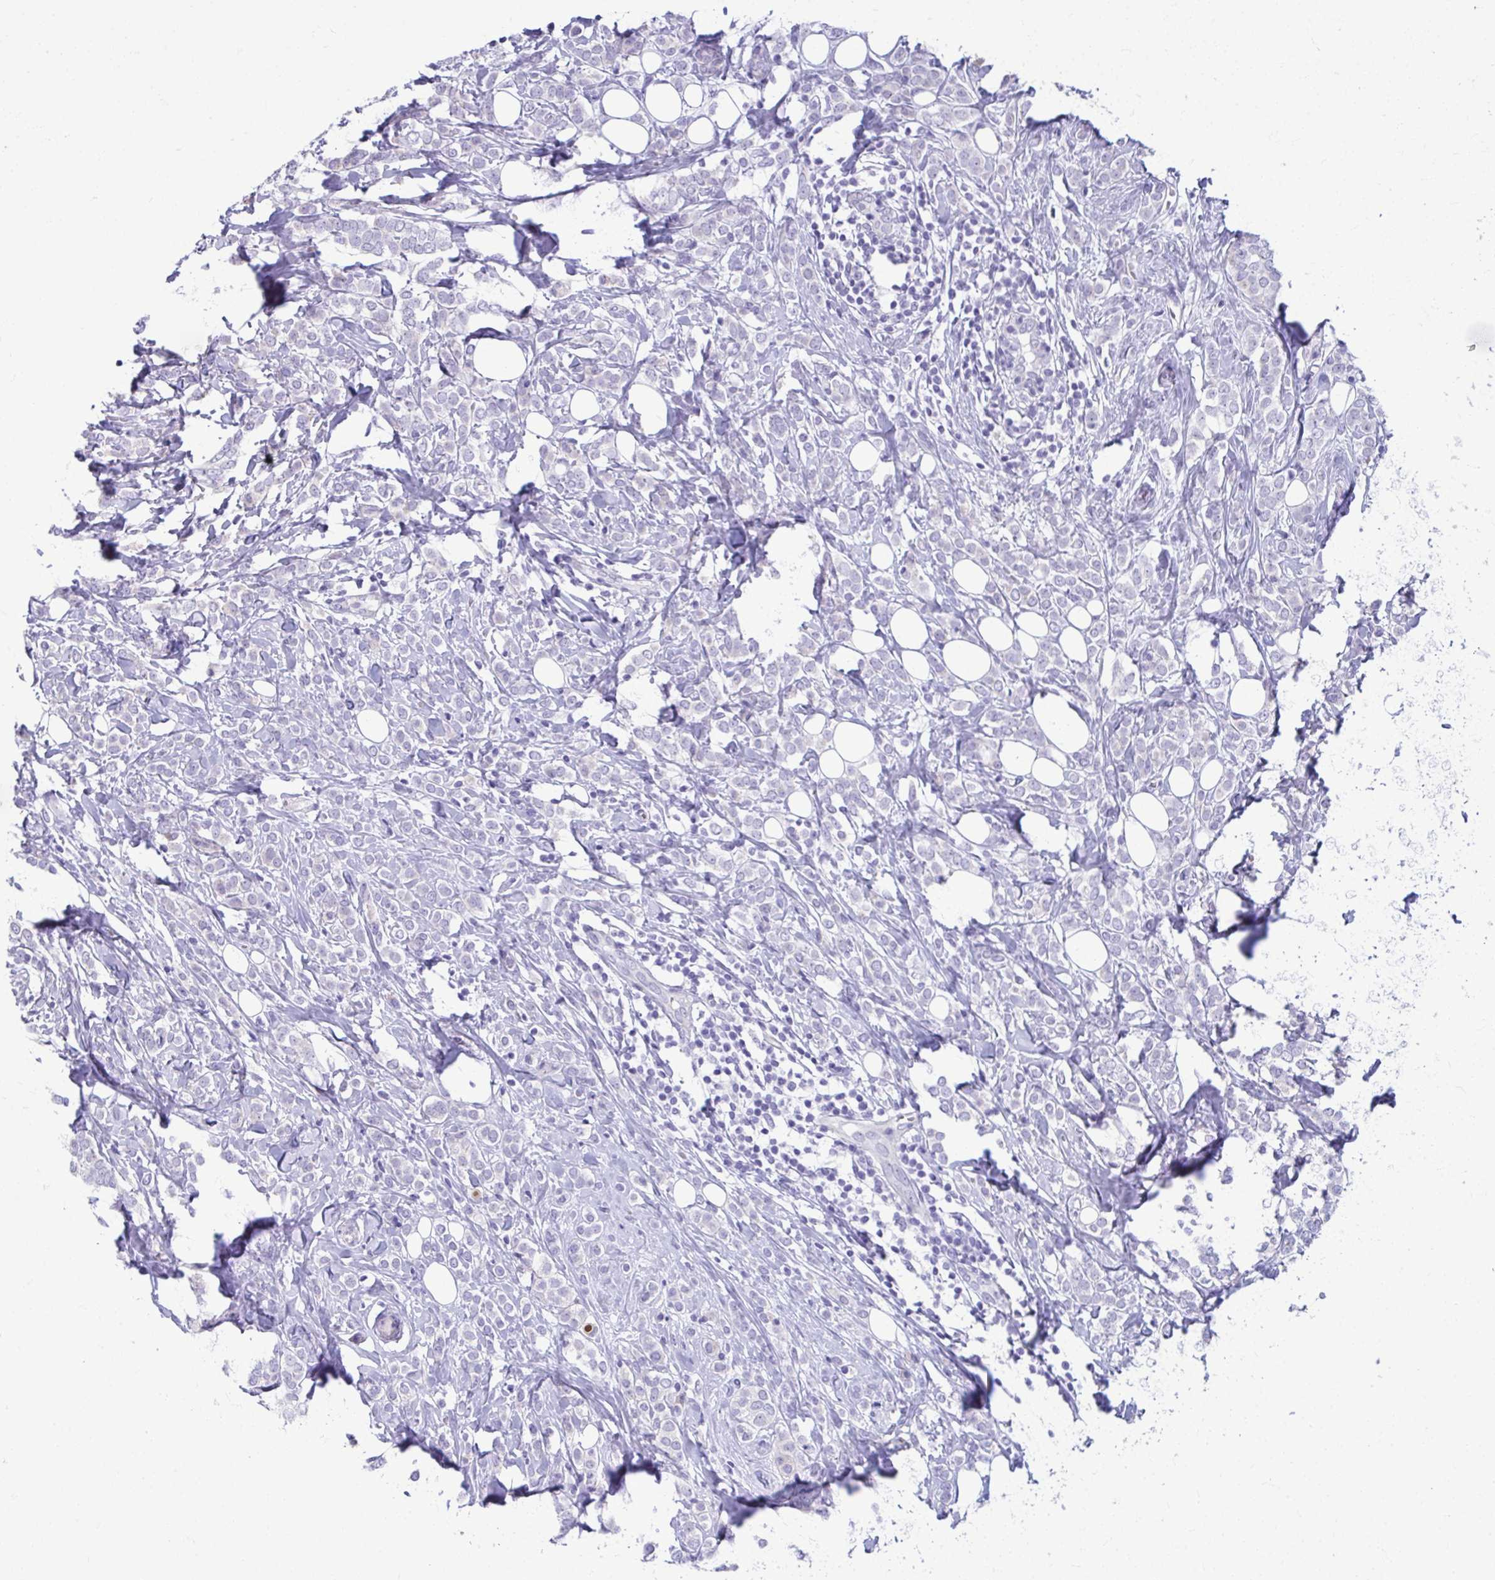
{"staining": {"intensity": "negative", "quantity": "none", "location": "none"}, "tissue": "breast cancer", "cell_type": "Tumor cells", "image_type": "cancer", "snomed": [{"axis": "morphology", "description": "Lobular carcinoma"}, {"axis": "topography", "description": "Breast"}], "caption": "This is an IHC histopathology image of human breast cancer (lobular carcinoma). There is no expression in tumor cells.", "gene": "SERPINI1", "patient": {"sex": "female", "age": 49}}